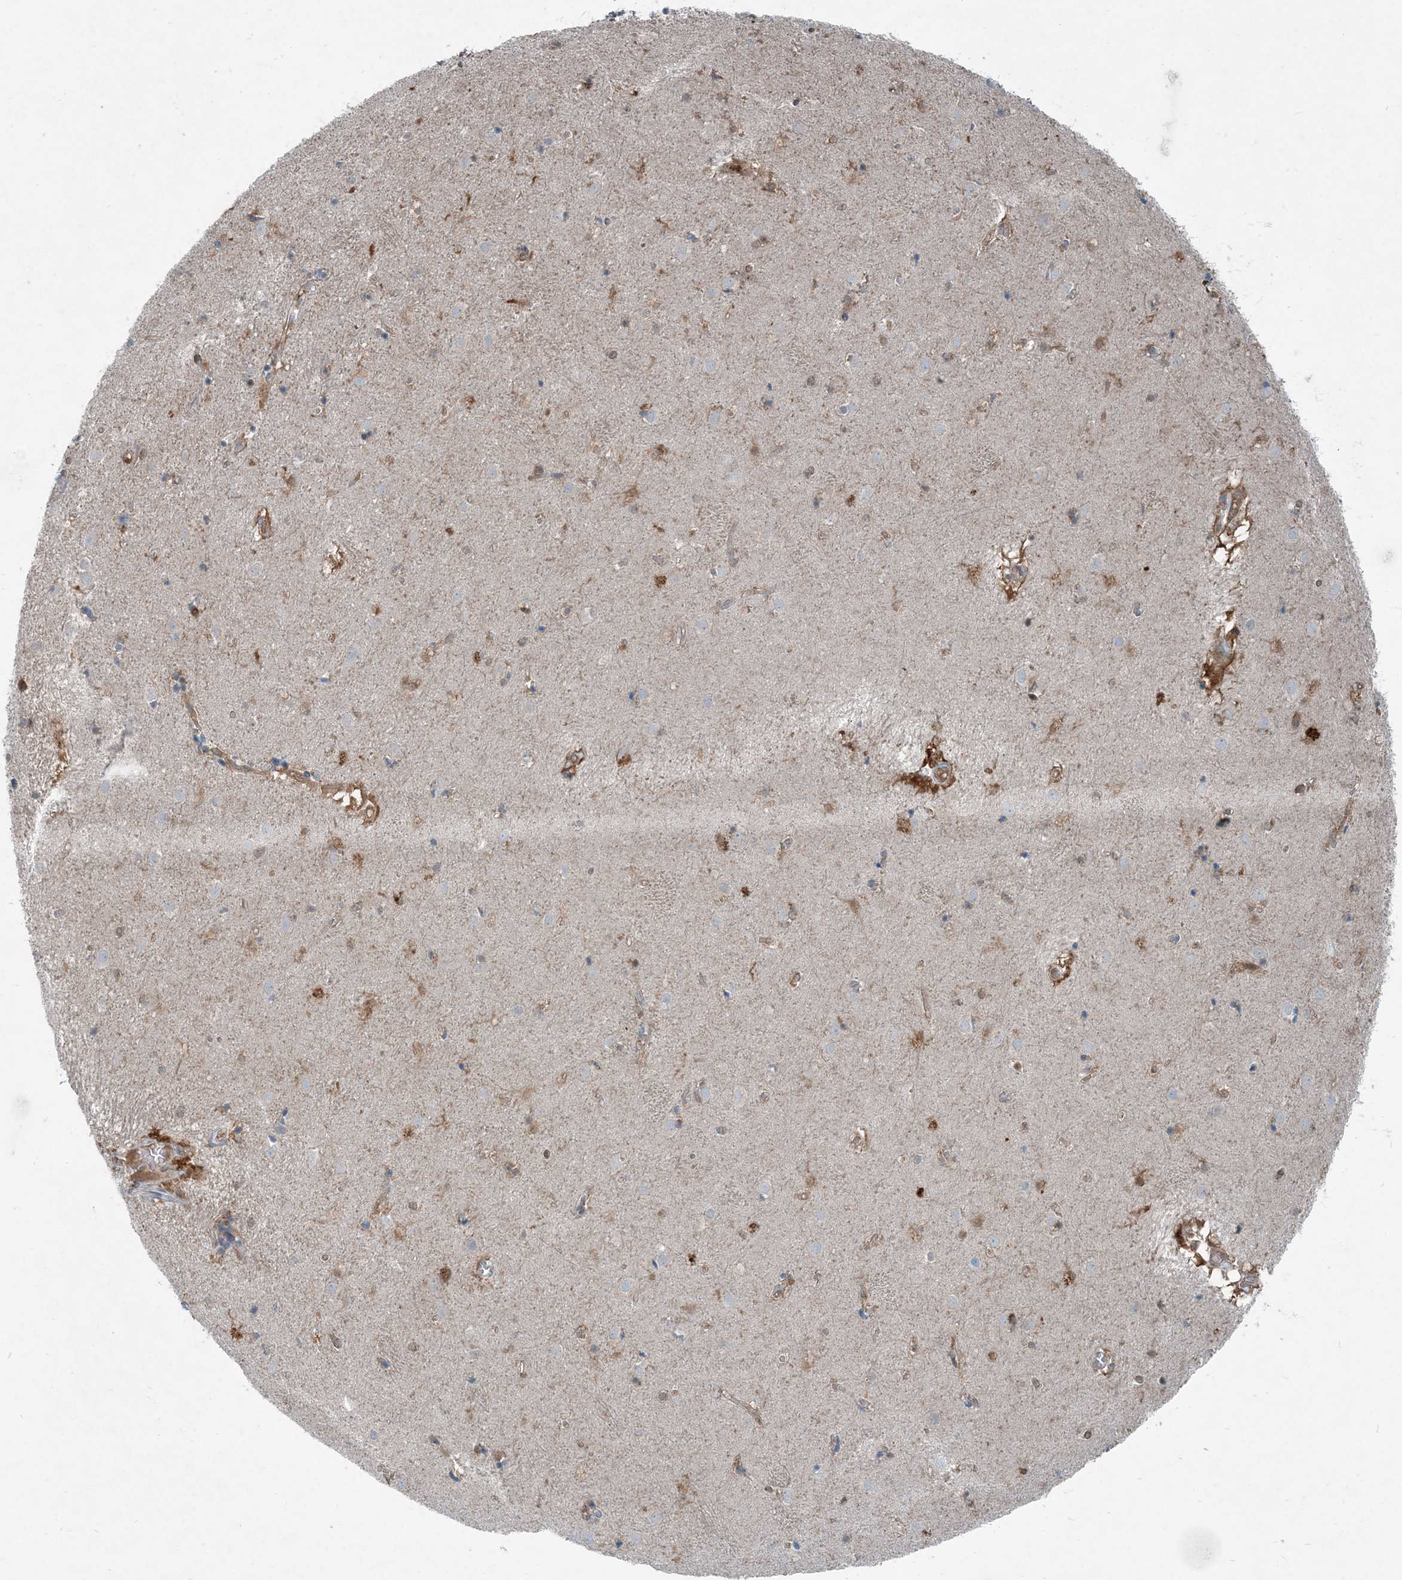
{"staining": {"intensity": "weak", "quantity": "<25%", "location": "cytoplasmic/membranous"}, "tissue": "caudate", "cell_type": "Glial cells", "image_type": "normal", "snomed": [{"axis": "morphology", "description": "Normal tissue, NOS"}, {"axis": "topography", "description": "Lateral ventricle wall"}], "caption": "DAB (3,3'-diaminobenzidine) immunohistochemical staining of benign caudate reveals no significant staining in glial cells.", "gene": "ARMH1", "patient": {"sex": "male", "age": 70}}